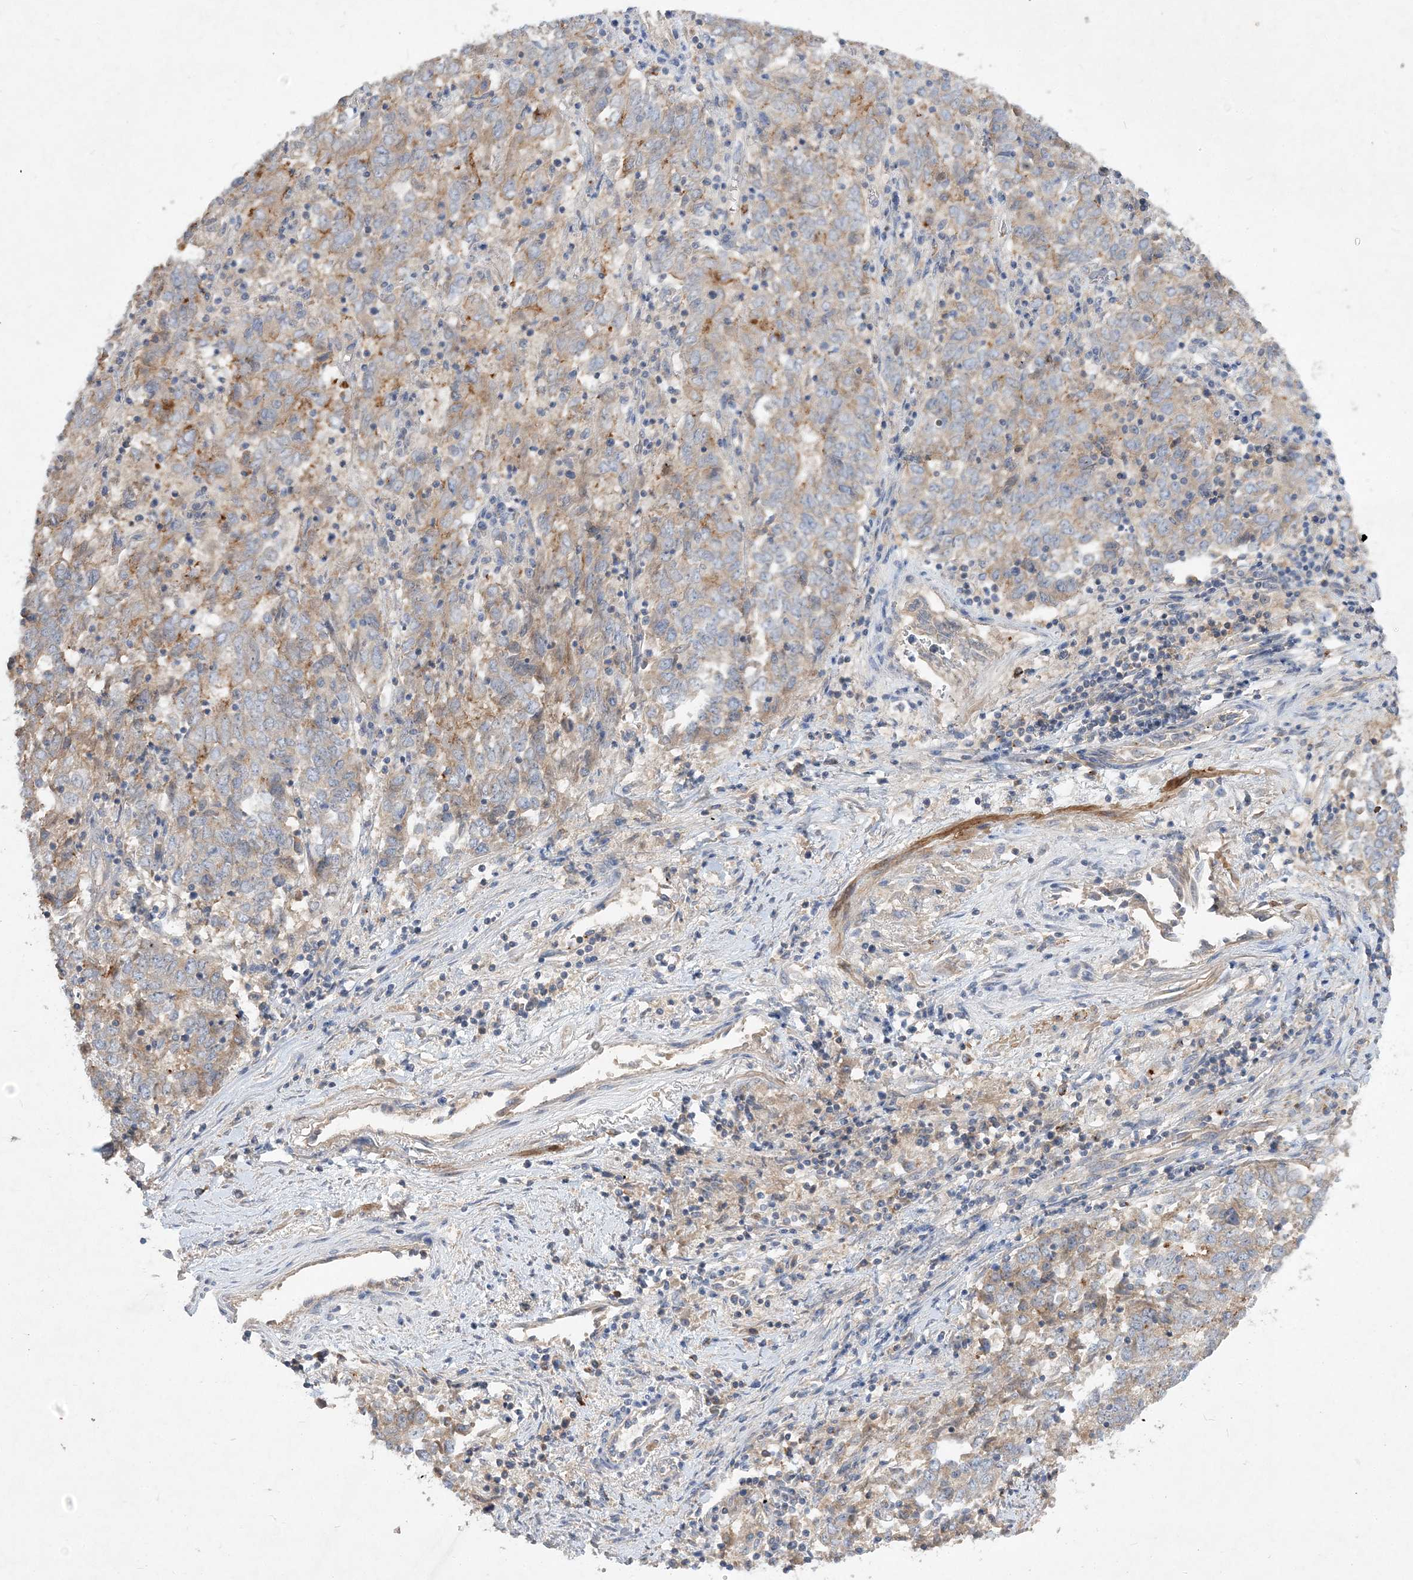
{"staining": {"intensity": "weak", "quantity": ">75%", "location": "cytoplasmic/membranous"}, "tissue": "endometrial cancer", "cell_type": "Tumor cells", "image_type": "cancer", "snomed": [{"axis": "morphology", "description": "Adenocarcinoma, NOS"}, {"axis": "topography", "description": "Endometrium"}], "caption": "Human endometrial cancer stained for a protein (brown) displays weak cytoplasmic/membranous positive positivity in about >75% of tumor cells.", "gene": "ADCK2", "patient": {"sex": "female", "age": 80}}